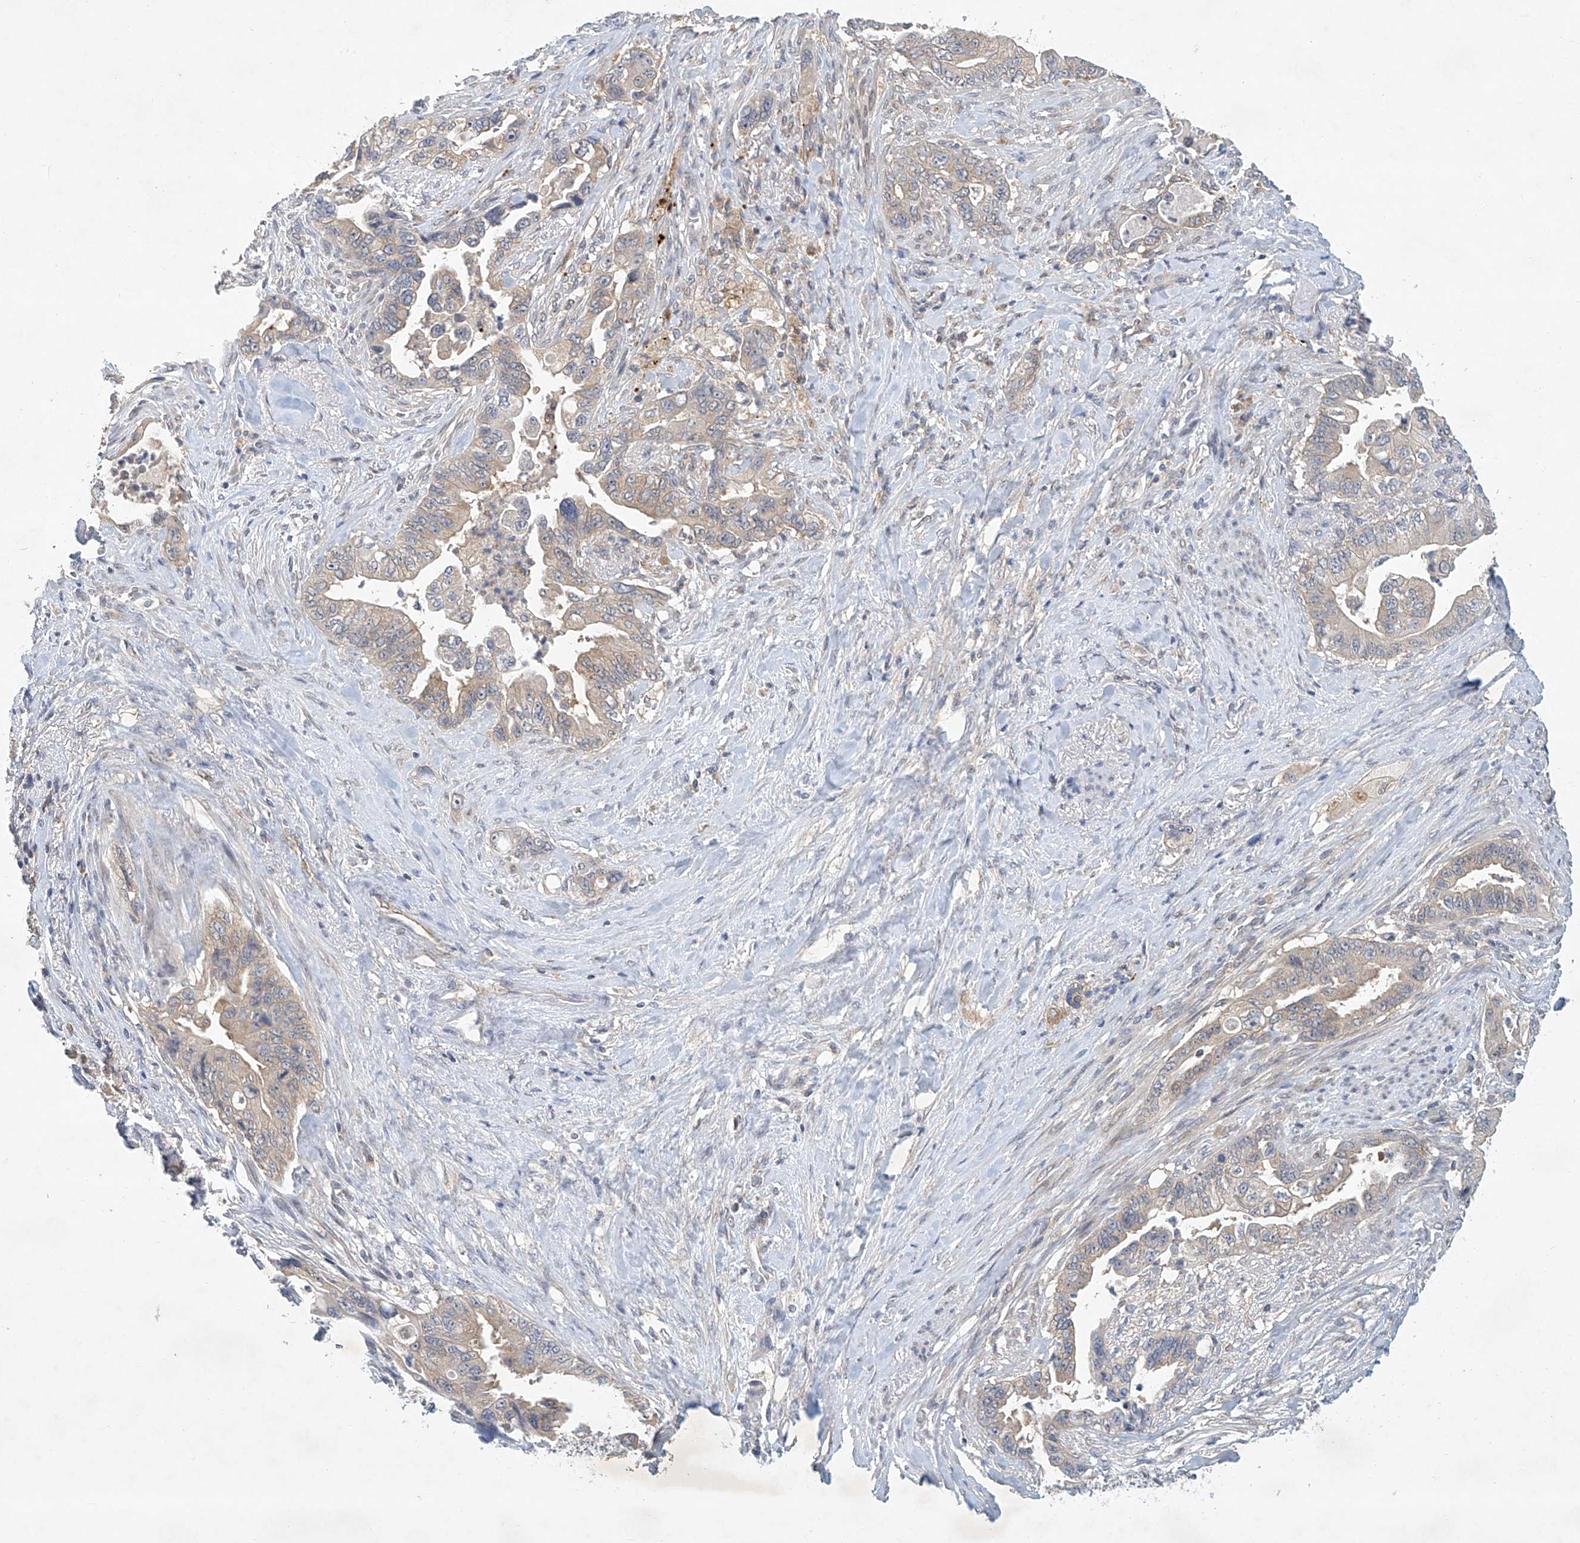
{"staining": {"intensity": "weak", "quantity": "25%-75%", "location": "cytoplasmic/membranous"}, "tissue": "pancreatic cancer", "cell_type": "Tumor cells", "image_type": "cancer", "snomed": [{"axis": "morphology", "description": "Adenocarcinoma, NOS"}, {"axis": "topography", "description": "Pancreas"}], "caption": "IHC micrograph of neoplastic tissue: adenocarcinoma (pancreatic) stained using immunohistochemistry exhibits low levels of weak protein expression localized specifically in the cytoplasmic/membranous of tumor cells, appearing as a cytoplasmic/membranous brown color.", "gene": "CARMIL1", "patient": {"sex": "male", "age": 70}}